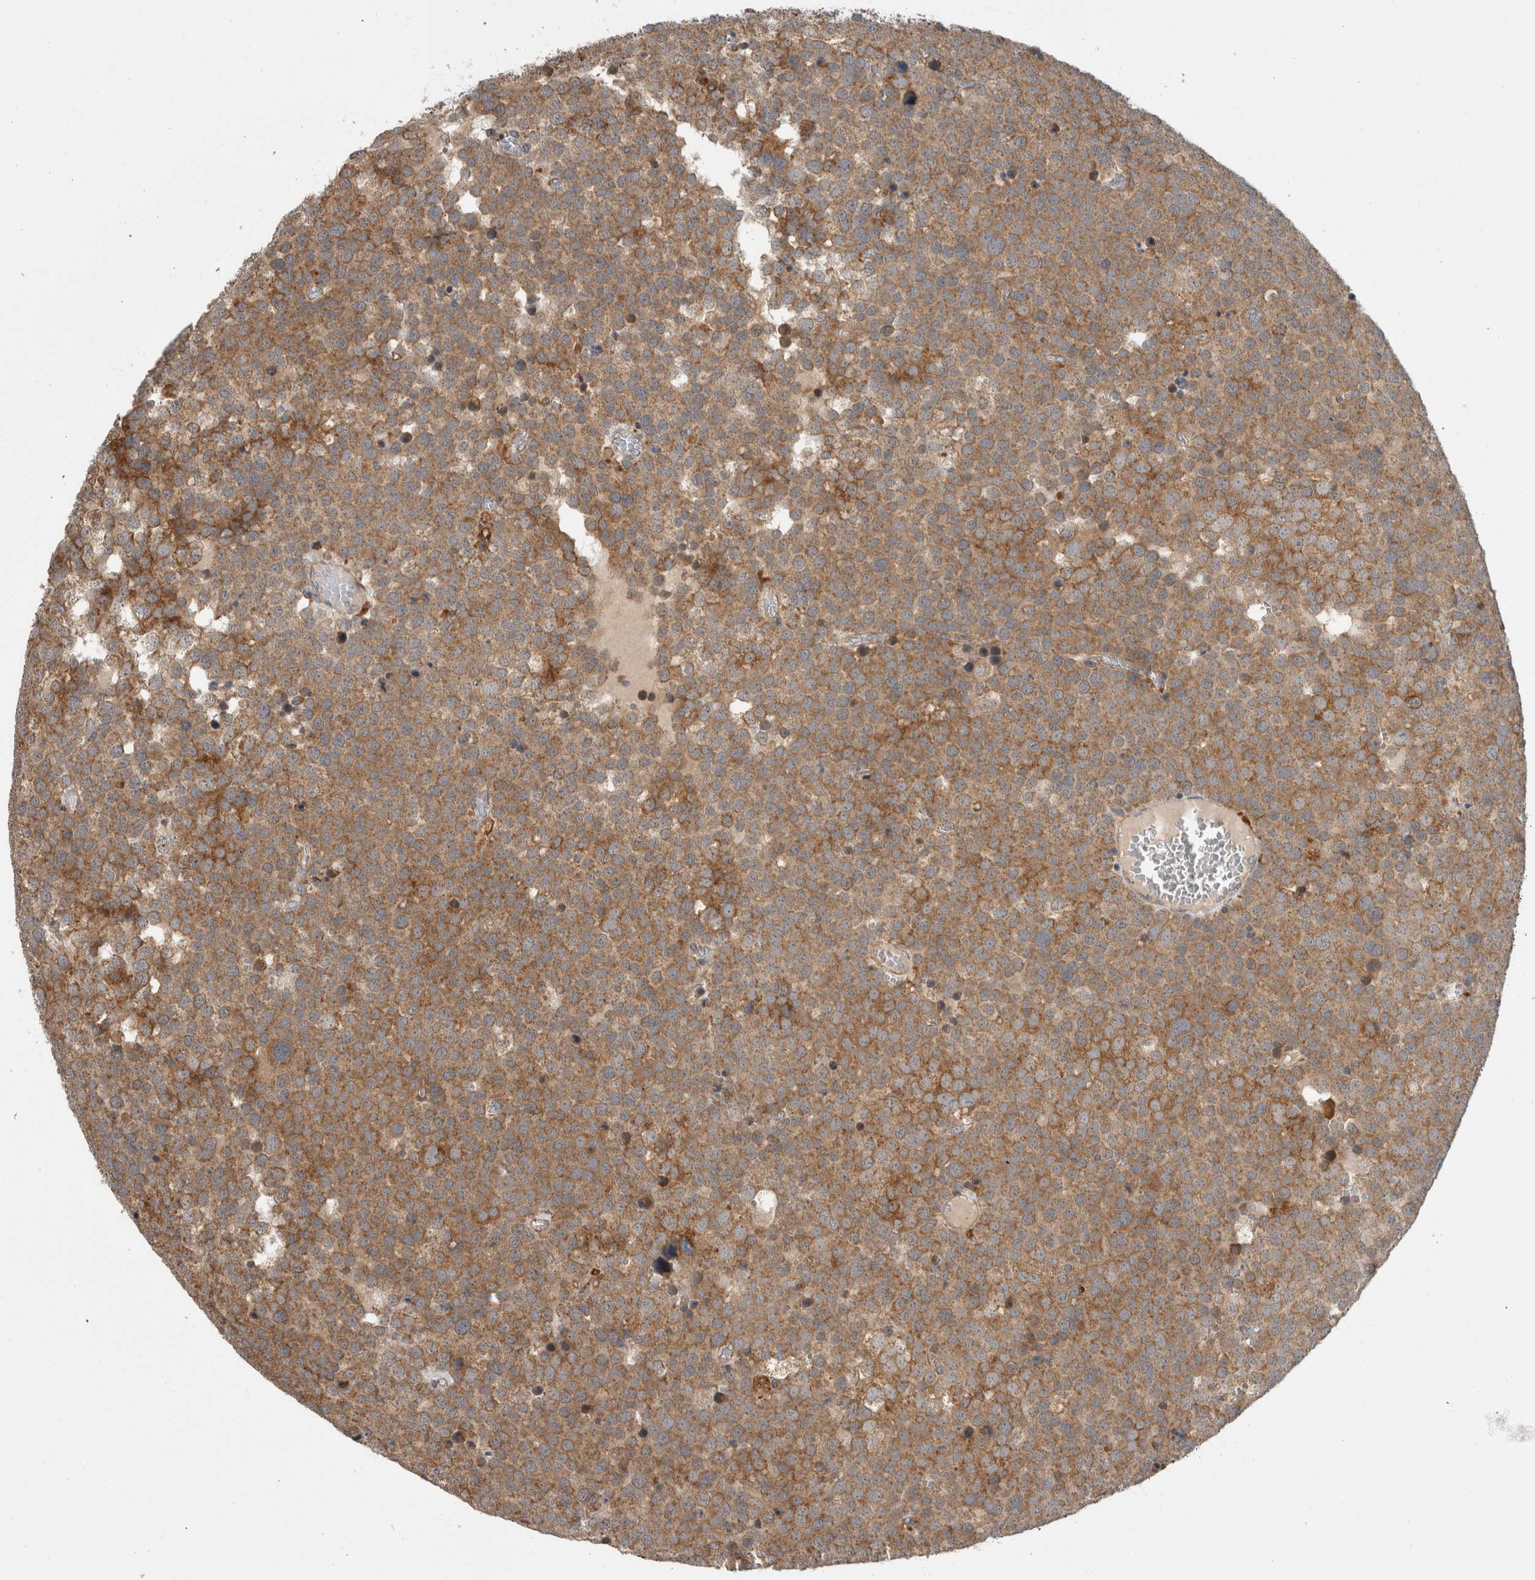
{"staining": {"intensity": "moderate", "quantity": ">75%", "location": "cytoplasmic/membranous"}, "tissue": "testis cancer", "cell_type": "Tumor cells", "image_type": "cancer", "snomed": [{"axis": "morphology", "description": "Seminoma, NOS"}, {"axis": "topography", "description": "Testis"}], "caption": "IHC (DAB (3,3'-diaminobenzidine)) staining of human testis cancer (seminoma) shows moderate cytoplasmic/membranous protein expression in approximately >75% of tumor cells. Nuclei are stained in blue.", "gene": "ADGRL3", "patient": {"sex": "male", "age": 71}}